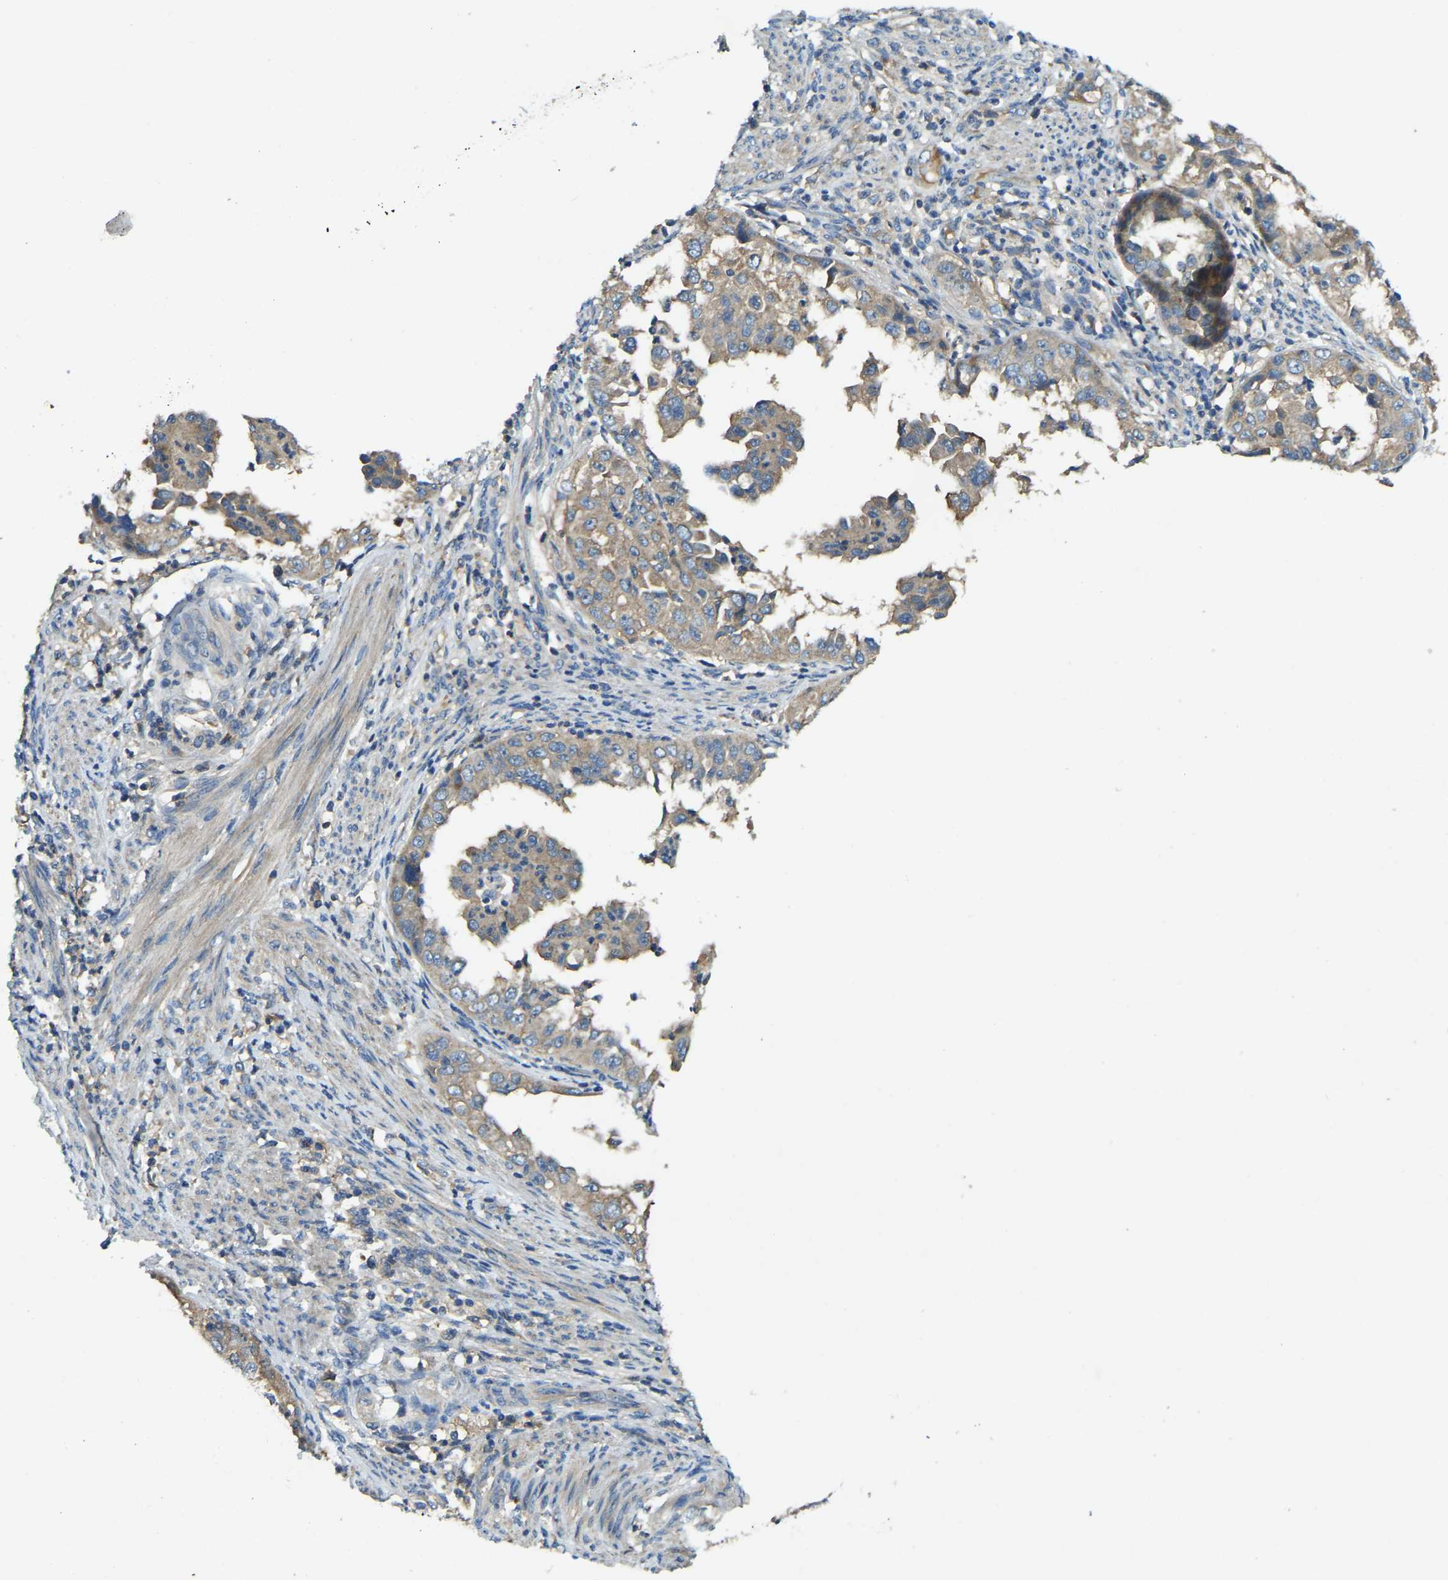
{"staining": {"intensity": "weak", "quantity": "<25%", "location": "cytoplasmic/membranous"}, "tissue": "endometrial cancer", "cell_type": "Tumor cells", "image_type": "cancer", "snomed": [{"axis": "morphology", "description": "Adenocarcinoma, NOS"}, {"axis": "topography", "description": "Endometrium"}], "caption": "Immunohistochemistry image of neoplastic tissue: adenocarcinoma (endometrial) stained with DAB demonstrates no significant protein staining in tumor cells. Nuclei are stained in blue.", "gene": "ATP8B1", "patient": {"sex": "female", "age": 85}}